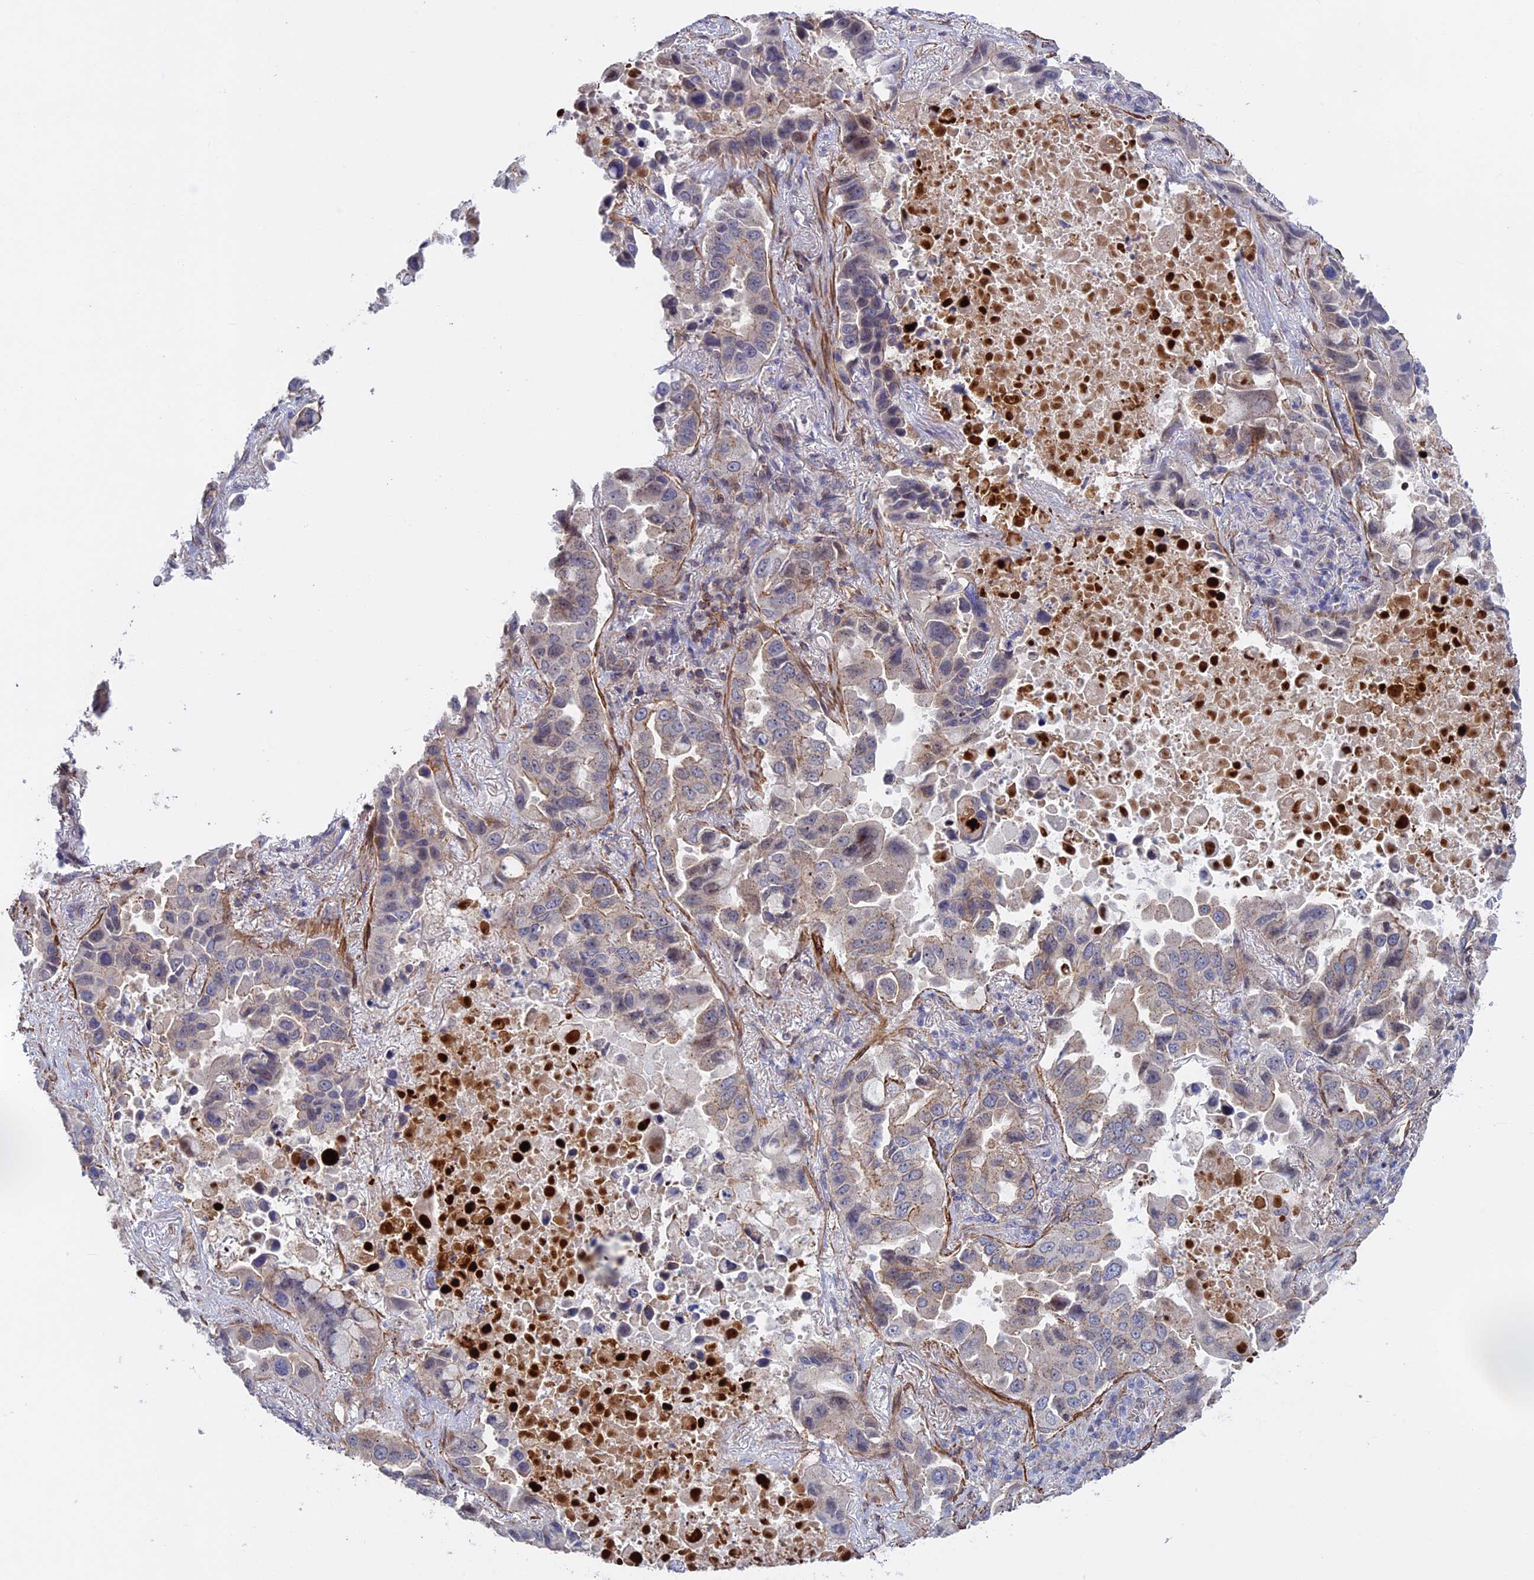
{"staining": {"intensity": "weak", "quantity": "<25%", "location": "cytoplasmic/membranous"}, "tissue": "lung cancer", "cell_type": "Tumor cells", "image_type": "cancer", "snomed": [{"axis": "morphology", "description": "Adenocarcinoma, NOS"}, {"axis": "topography", "description": "Lung"}], "caption": "This photomicrograph is of lung adenocarcinoma stained with IHC to label a protein in brown with the nuclei are counter-stained blue. There is no positivity in tumor cells. (DAB immunohistochemistry (IHC), high magnification).", "gene": "LYPD5", "patient": {"sex": "male", "age": 64}}